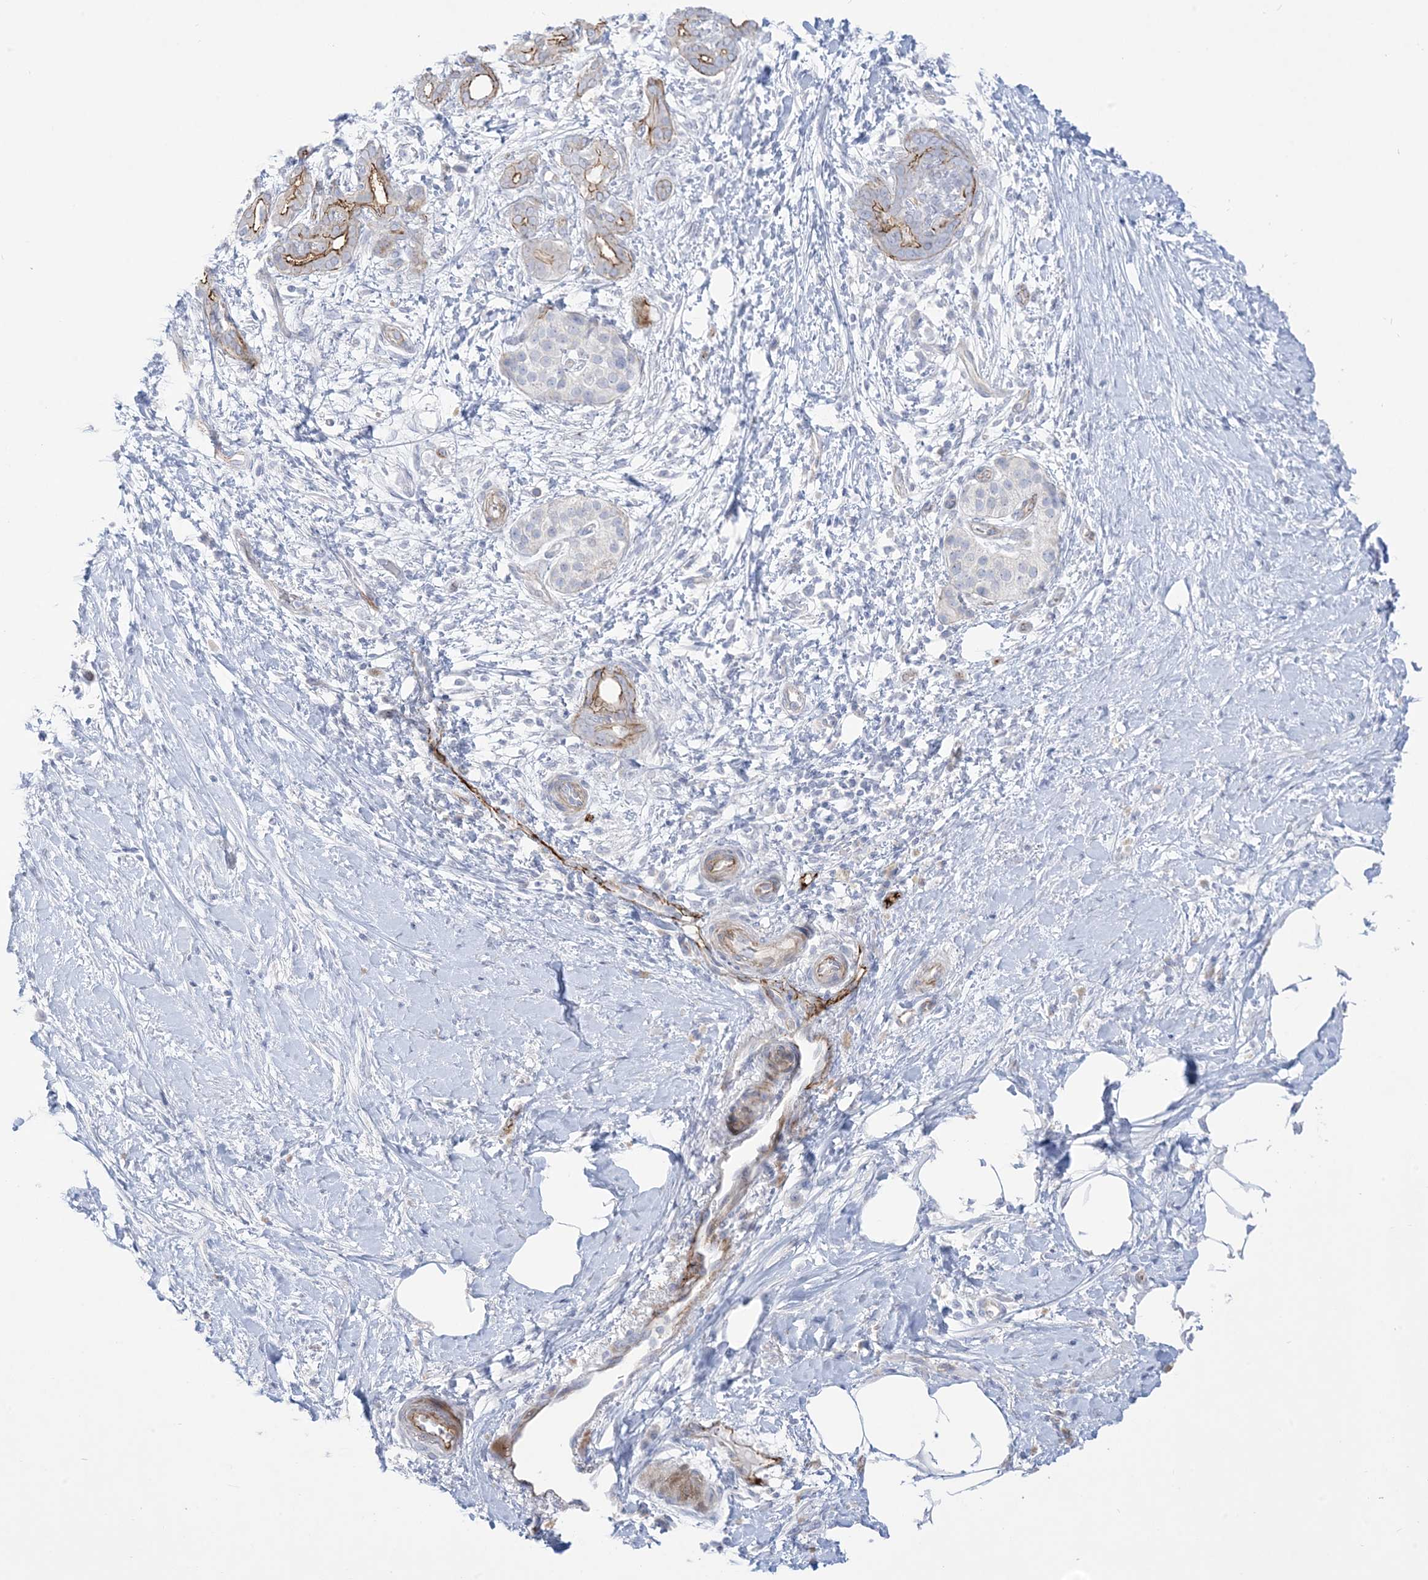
{"staining": {"intensity": "moderate", "quantity": "25%-75%", "location": "cytoplasmic/membranous"}, "tissue": "pancreatic cancer", "cell_type": "Tumor cells", "image_type": "cancer", "snomed": [{"axis": "morphology", "description": "Adenocarcinoma, NOS"}, {"axis": "topography", "description": "Pancreas"}], "caption": "A histopathology image of human pancreatic cancer stained for a protein displays moderate cytoplasmic/membranous brown staining in tumor cells.", "gene": "B3GNT7", "patient": {"sex": "male", "age": 58}}